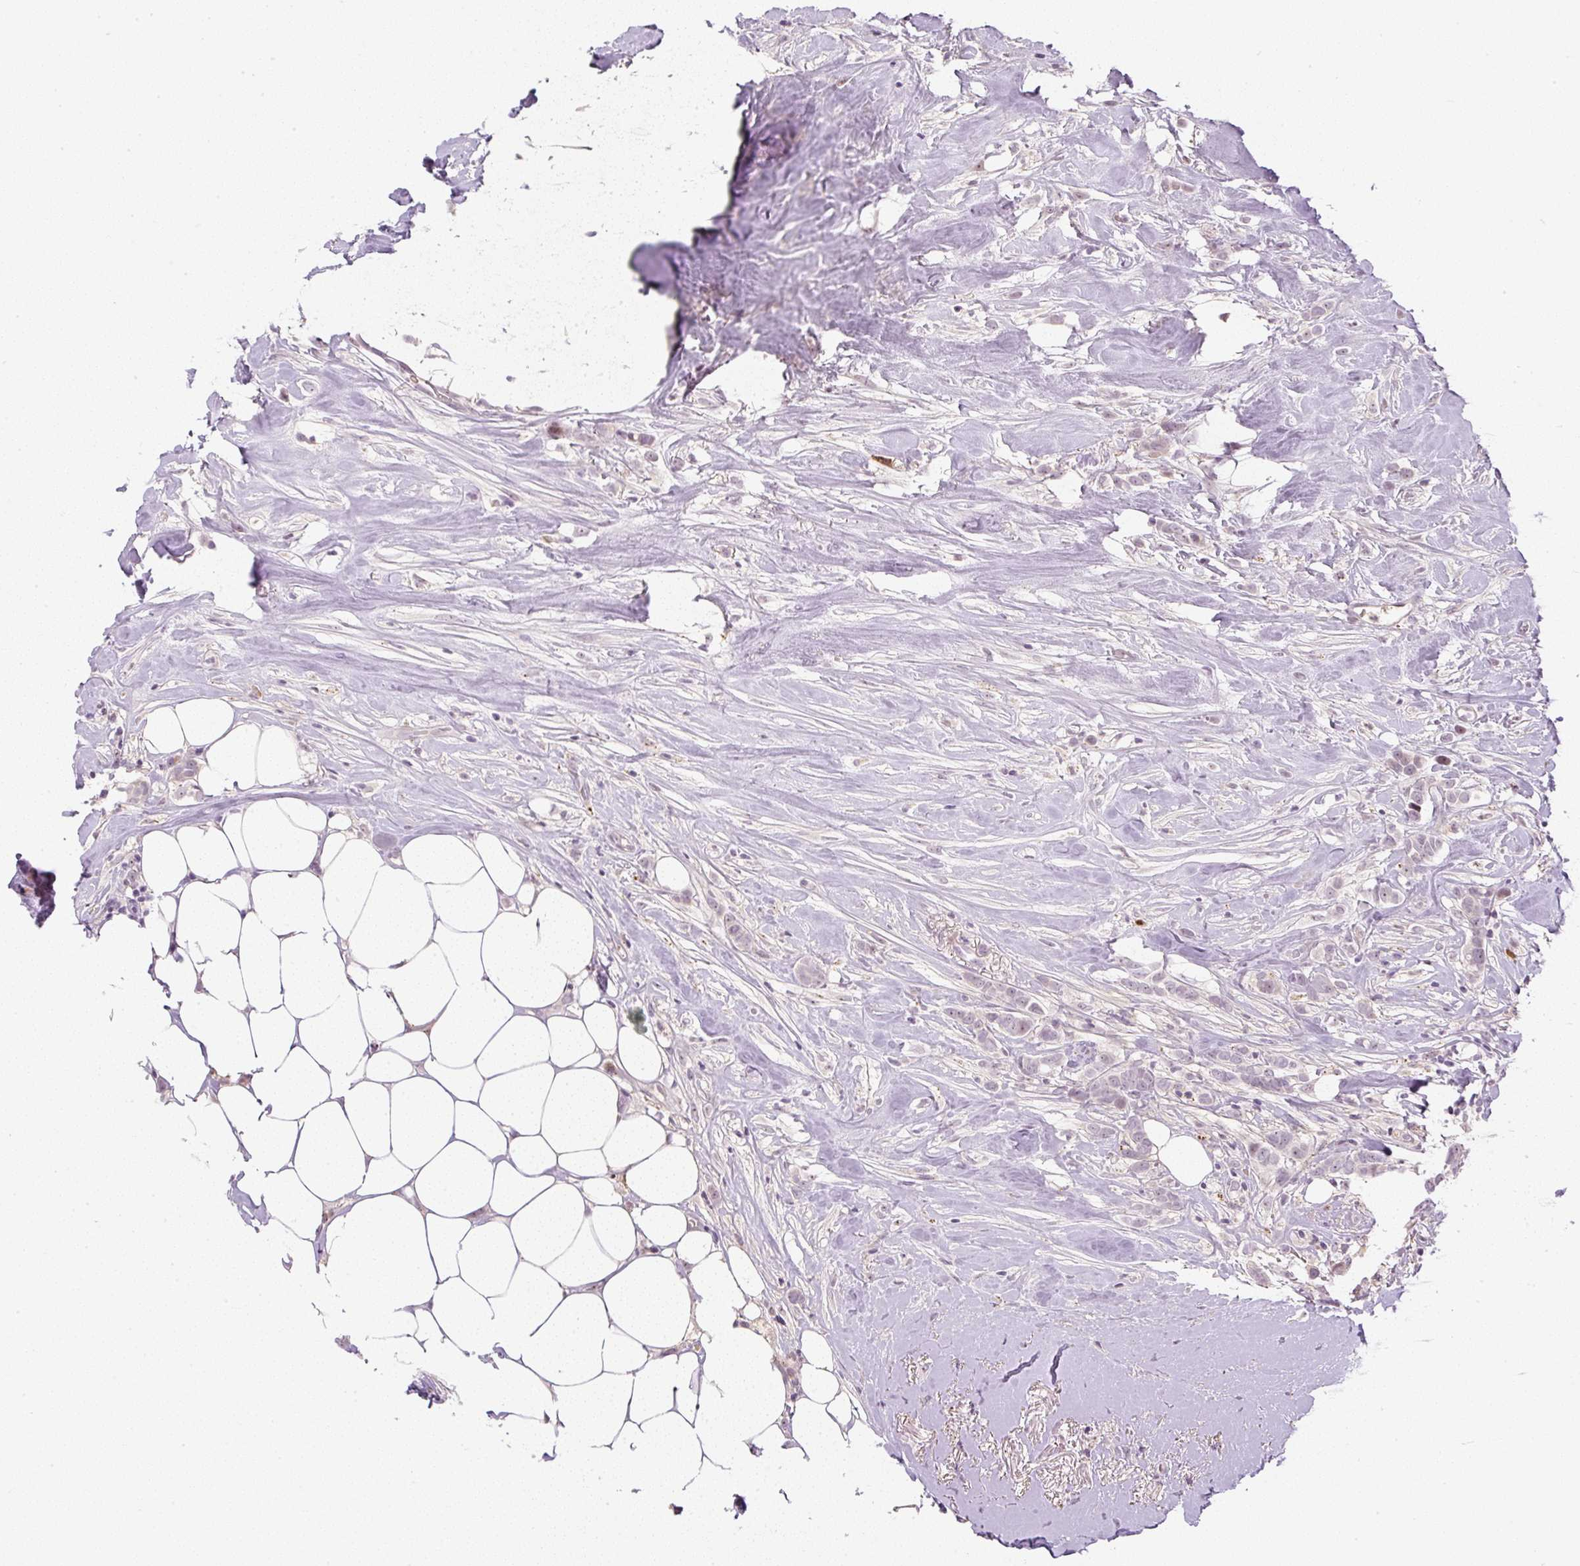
{"staining": {"intensity": "weak", "quantity": "25%-75%", "location": "cytoplasmic/membranous,nuclear"}, "tissue": "breast cancer", "cell_type": "Tumor cells", "image_type": "cancer", "snomed": [{"axis": "morphology", "description": "Duct carcinoma"}, {"axis": "topography", "description": "Breast"}], "caption": "This is an image of immunohistochemistry staining of intraductal carcinoma (breast), which shows weak staining in the cytoplasmic/membranous and nuclear of tumor cells.", "gene": "AAR2", "patient": {"sex": "female", "age": 80}}